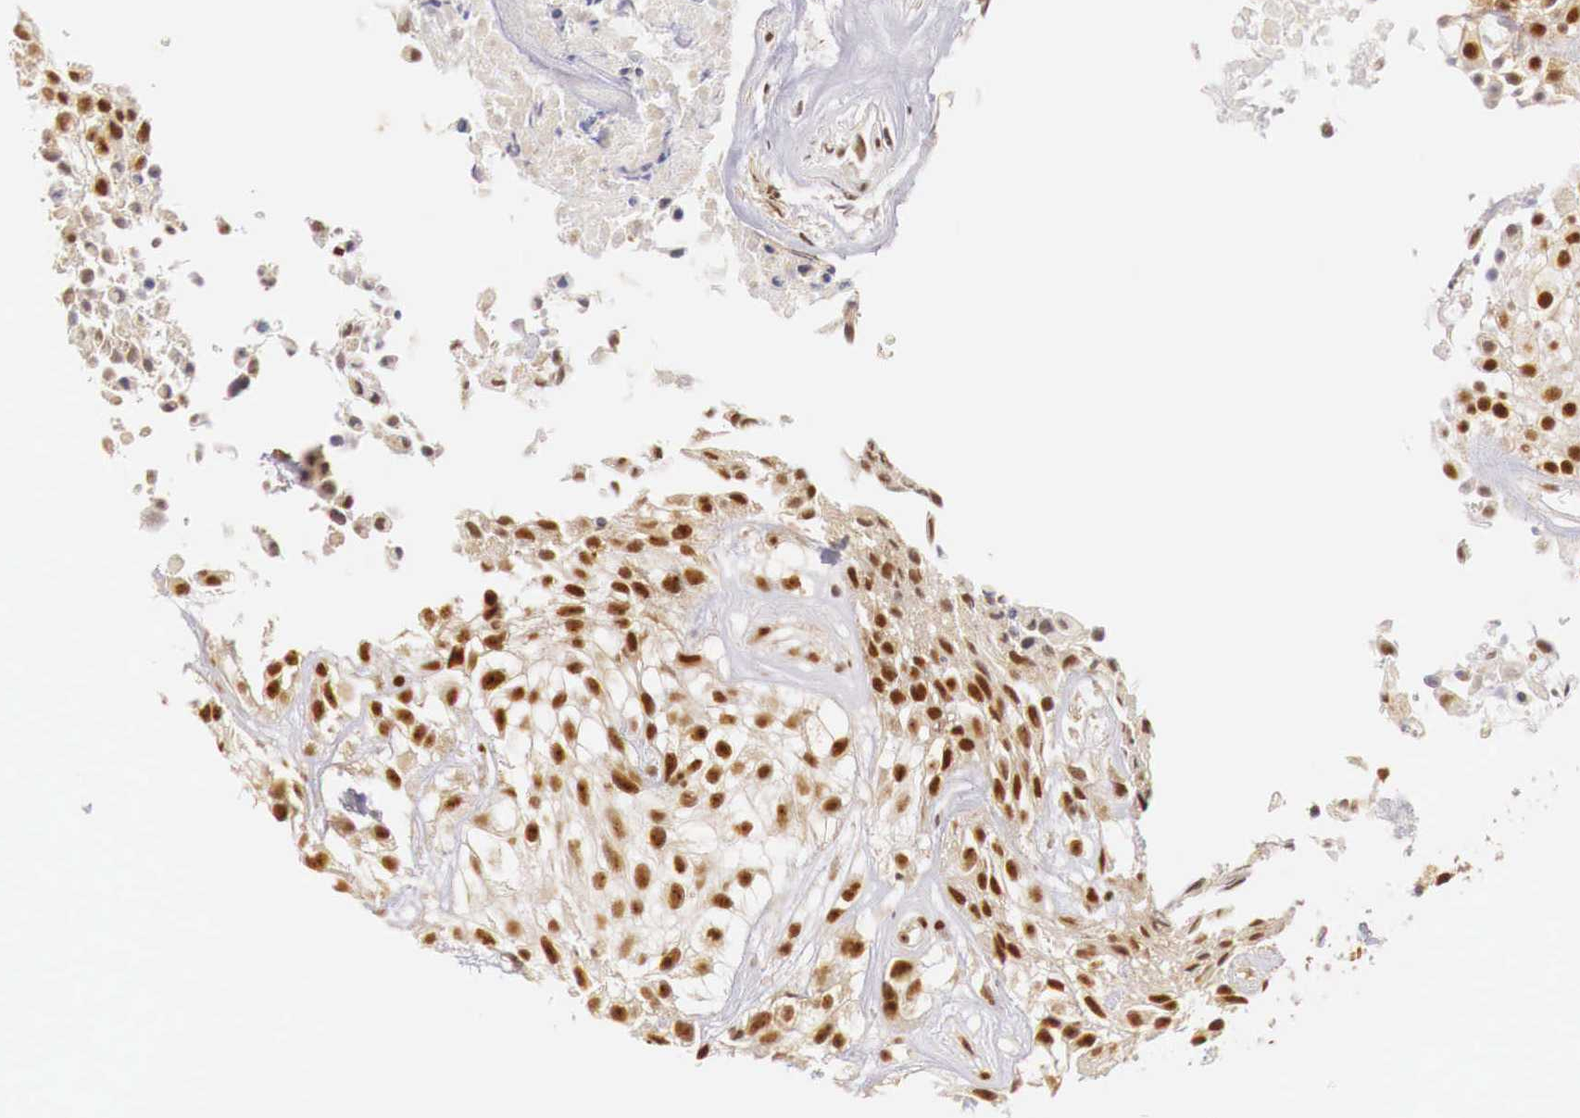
{"staining": {"intensity": "moderate", "quantity": ">75%", "location": "cytoplasmic/membranous,nuclear"}, "tissue": "urothelial cancer", "cell_type": "Tumor cells", "image_type": "cancer", "snomed": [{"axis": "morphology", "description": "Urothelial carcinoma, High grade"}, {"axis": "topography", "description": "Urinary bladder"}], "caption": "Urothelial cancer stained with DAB immunohistochemistry exhibits medium levels of moderate cytoplasmic/membranous and nuclear positivity in approximately >75% of tumor cells.", "gene": "GPKOW", "patient": {"sex": "male", "age": 56}}